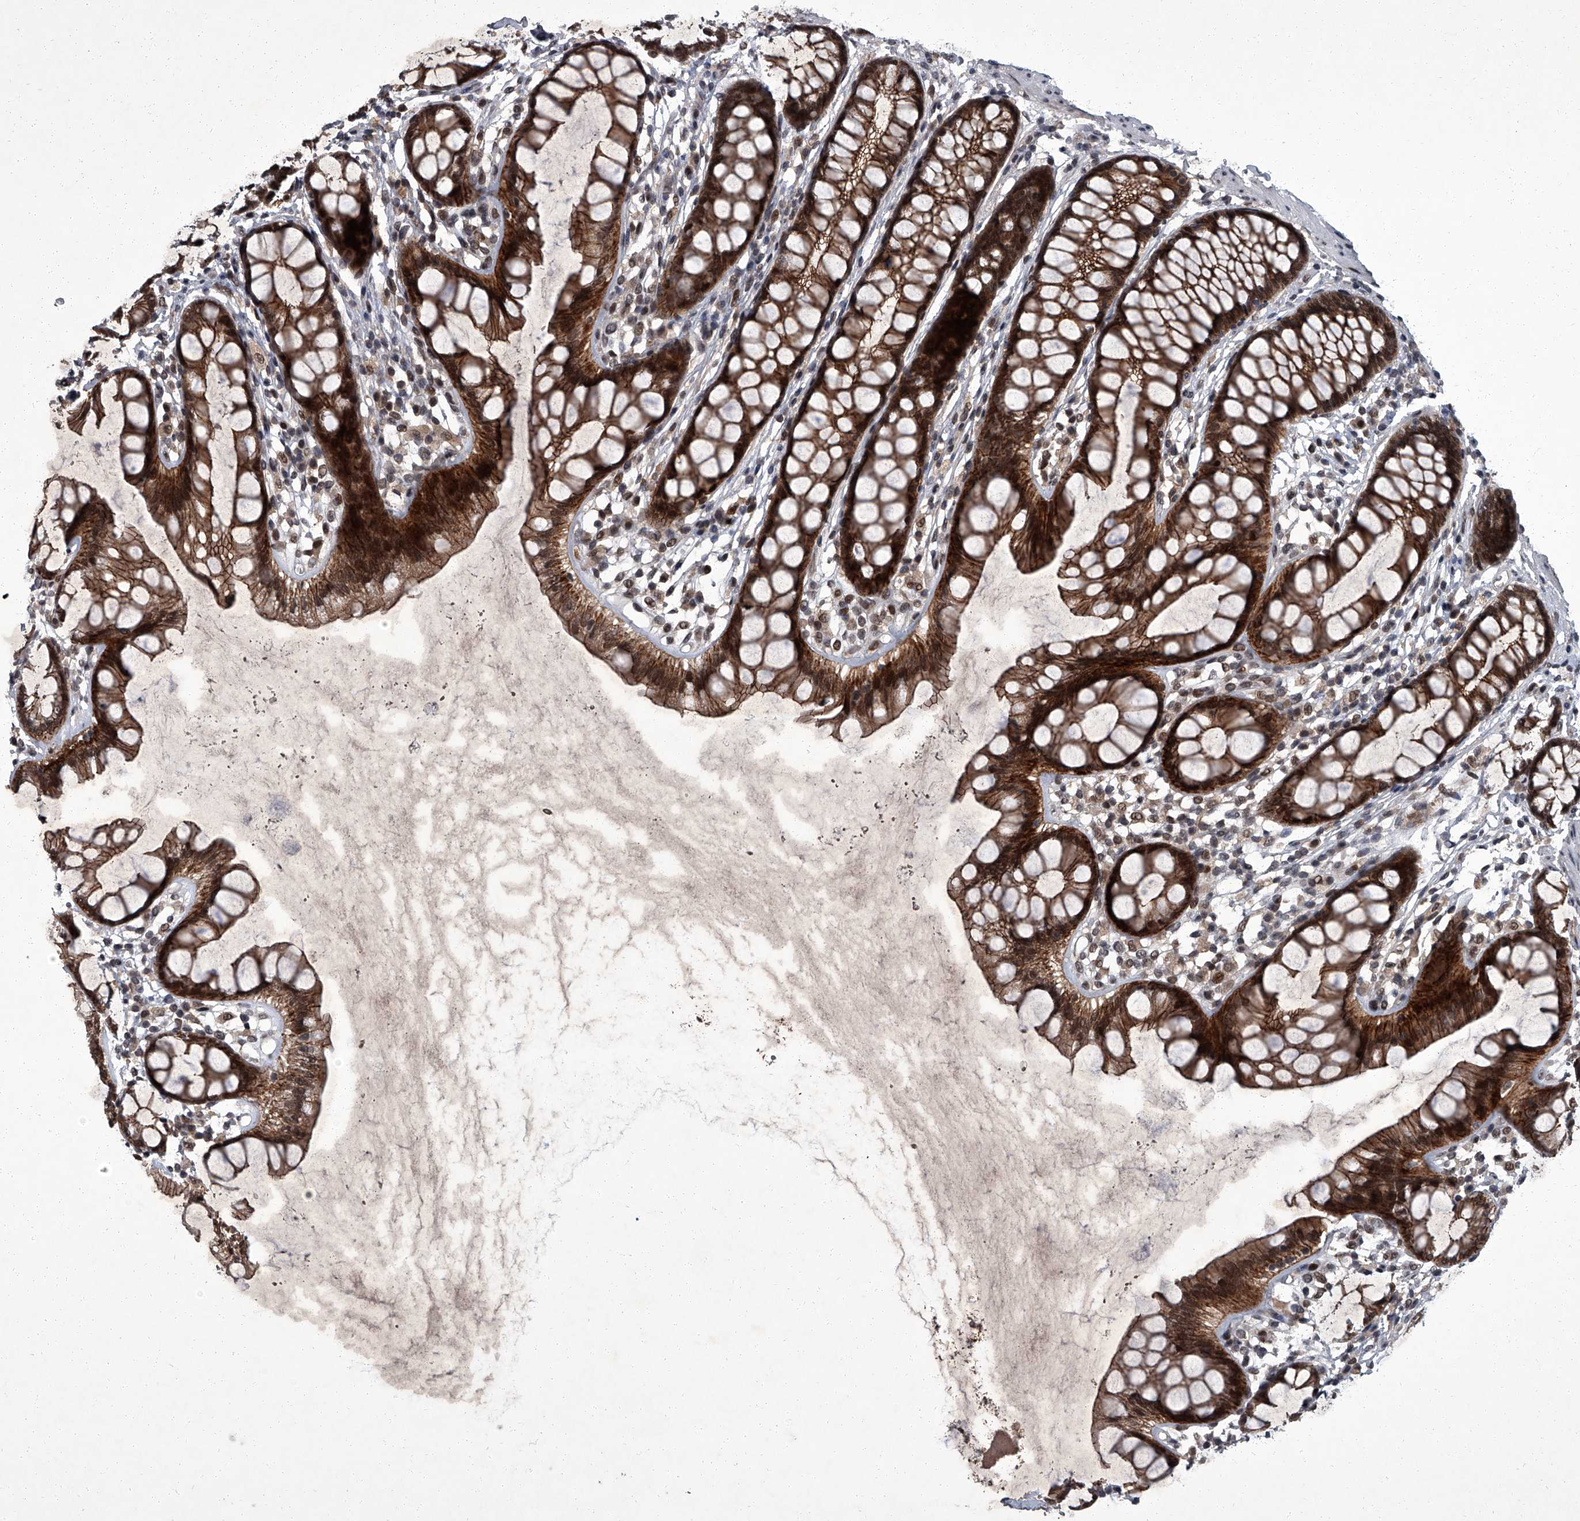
{"staining": {"intensity": "strong", "quantity": ">75%", "location": "cytoplasmic/membranous,nuclear"}, "tissue": "rectum", "cell_type": "Glandular cells", "image_type": "normal", "snomed": [{"axis": "morphology", "description": "Normal tissue, NOS"}, {"axis": "topography", "description": "Rectum"}], "caption": "The photomicrograph demonstrates a brown stain indicating the presence of a protein in the cytoplasmic/membranous,nuclear of glandular cells in rectum.", "gene": "ZNF518B", "patient": {"sex": "female", "age": 65}}